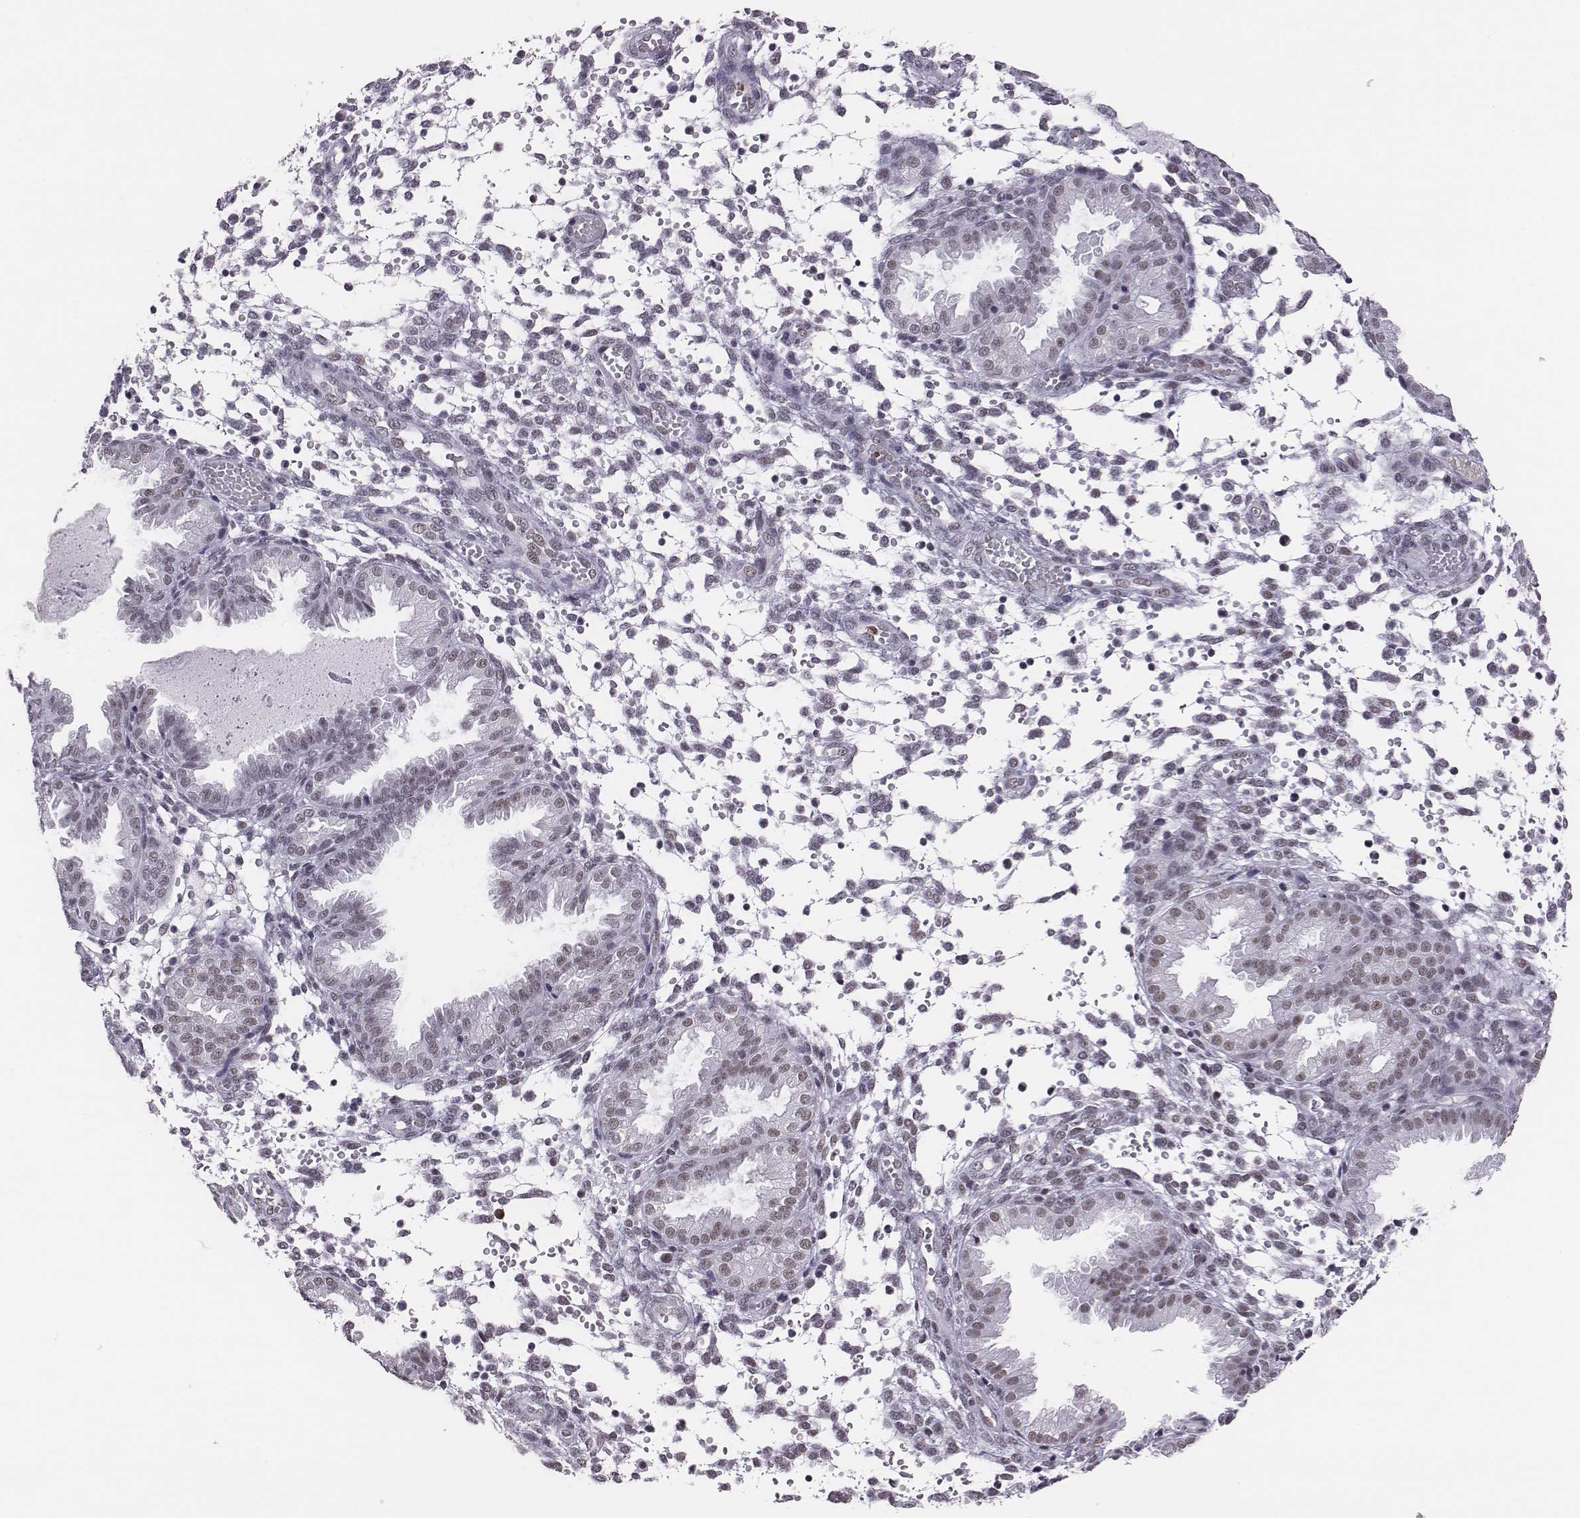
{"staining": {"intensity": "negative", "quantity": "none", "location": "none"}, "tissue": "endometrium", "cell_type": "Cells in endometrial stroma", "image_type": "normal", "snomed": [{"axis": "morphology", "description": "Normal tissue, NOS"}, {"axis": "topography", "description": "Endometrium"}], "caption": "Micrograph shows no protein expression in cells in endometrial stroma of unremarkable endometrium. (Brightfield microscopy of DAB immunohistochemistry at high magnification).", "gene": "ACOD1", "patient": {"sex": "female", "age": 33}}